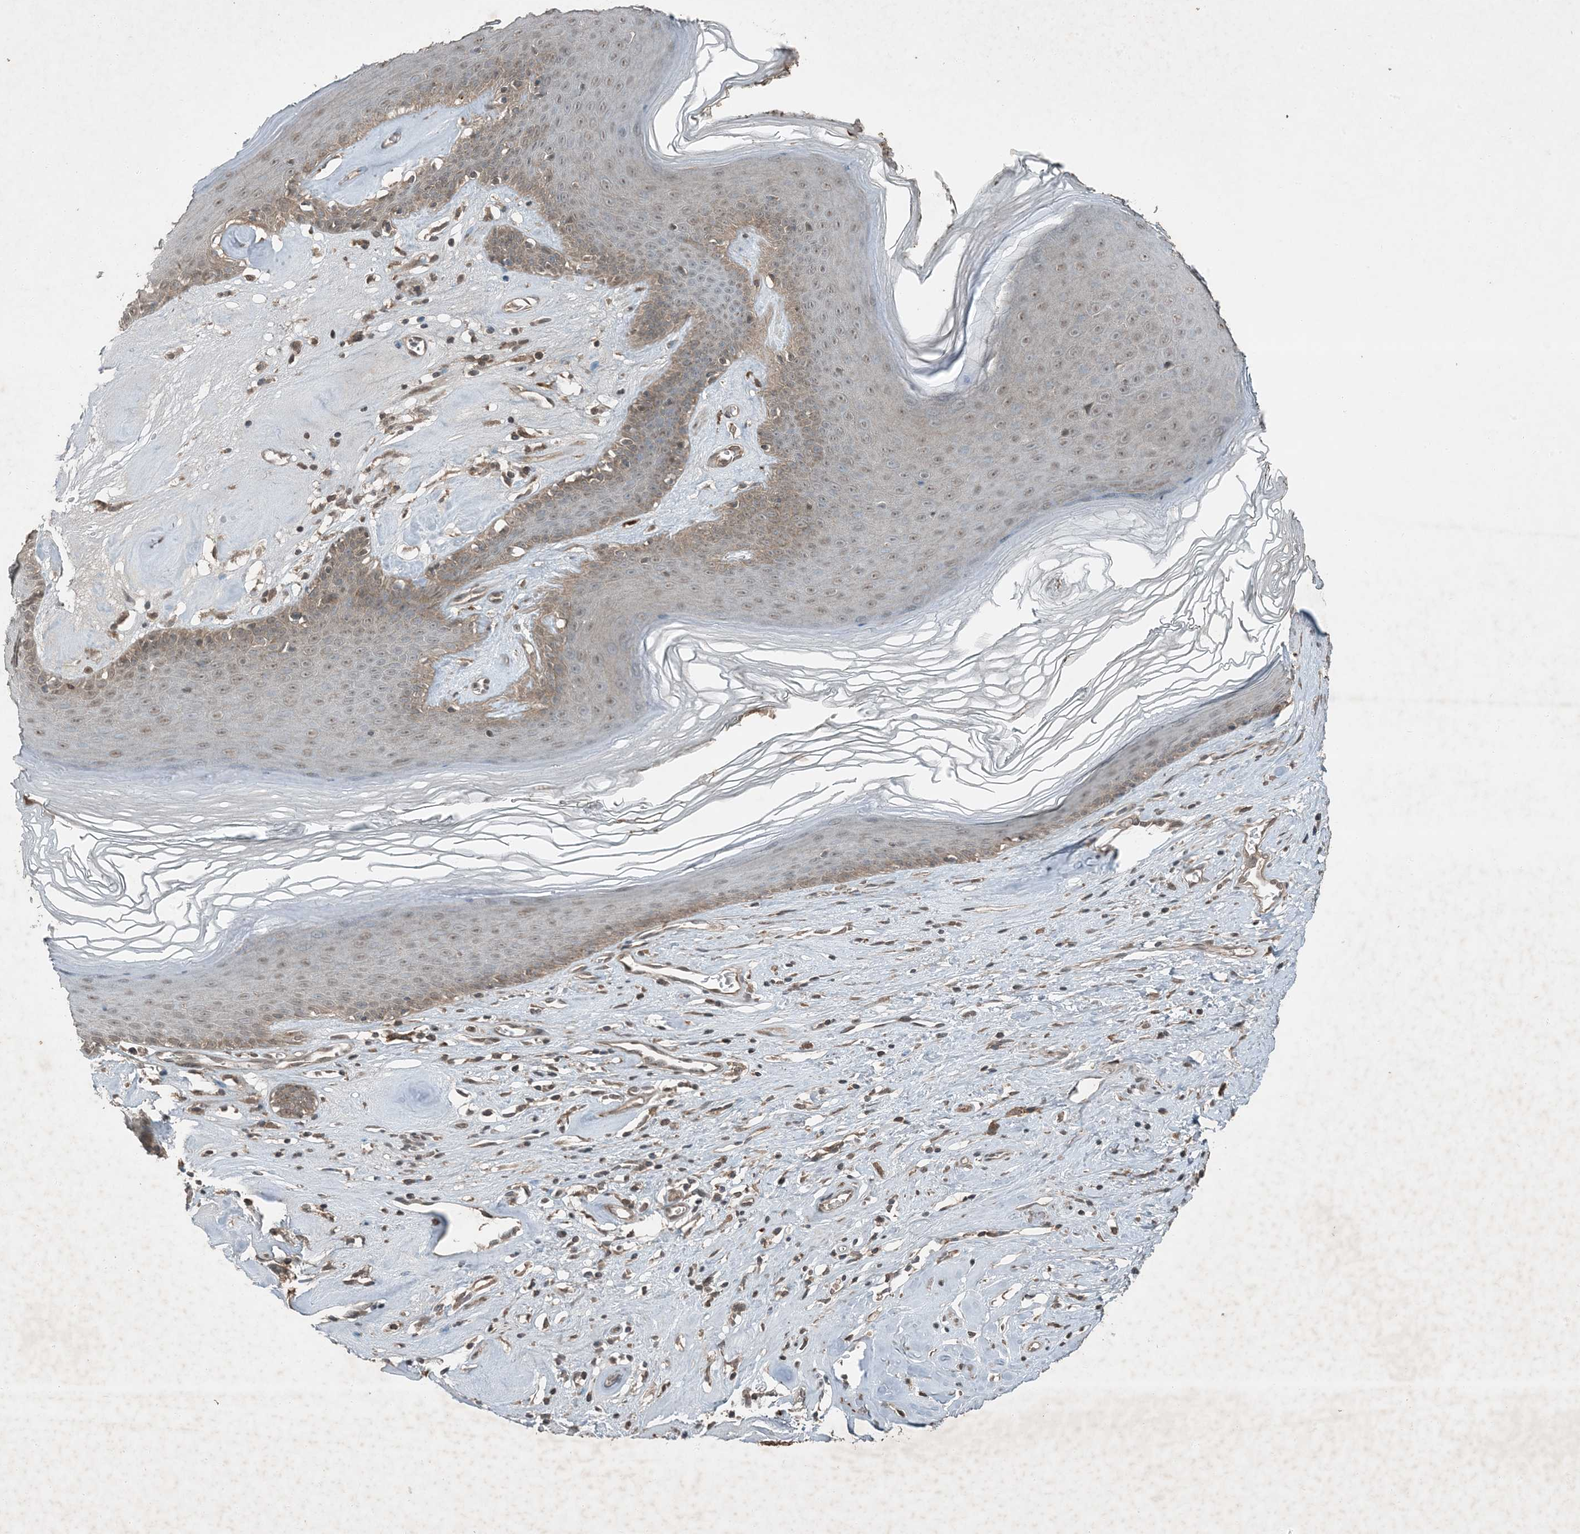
{"staining": {"intensity": "moderate", "quantity": "25%-75%", "location": "cytoplasmic/membranous"}, "tissue": "skin", "cell_type": "Epidermal cells", "image_type": "normal", "snomed": [{"axis": "morphology", "description": "Normal tissue, NOS"}, {"axis": "morphology", "description": "Inflammation, NOS"}, {"axis": "topography", "description": "Vulva"}], "caption": "Epidermal cells demonstrate medium levels of moderate cytoplasmic/membranous staining in about 25%-75% of cells in unremarkable human skin.", "gene": "MDN1", "patient": {"sex": "female", "age": 84}}